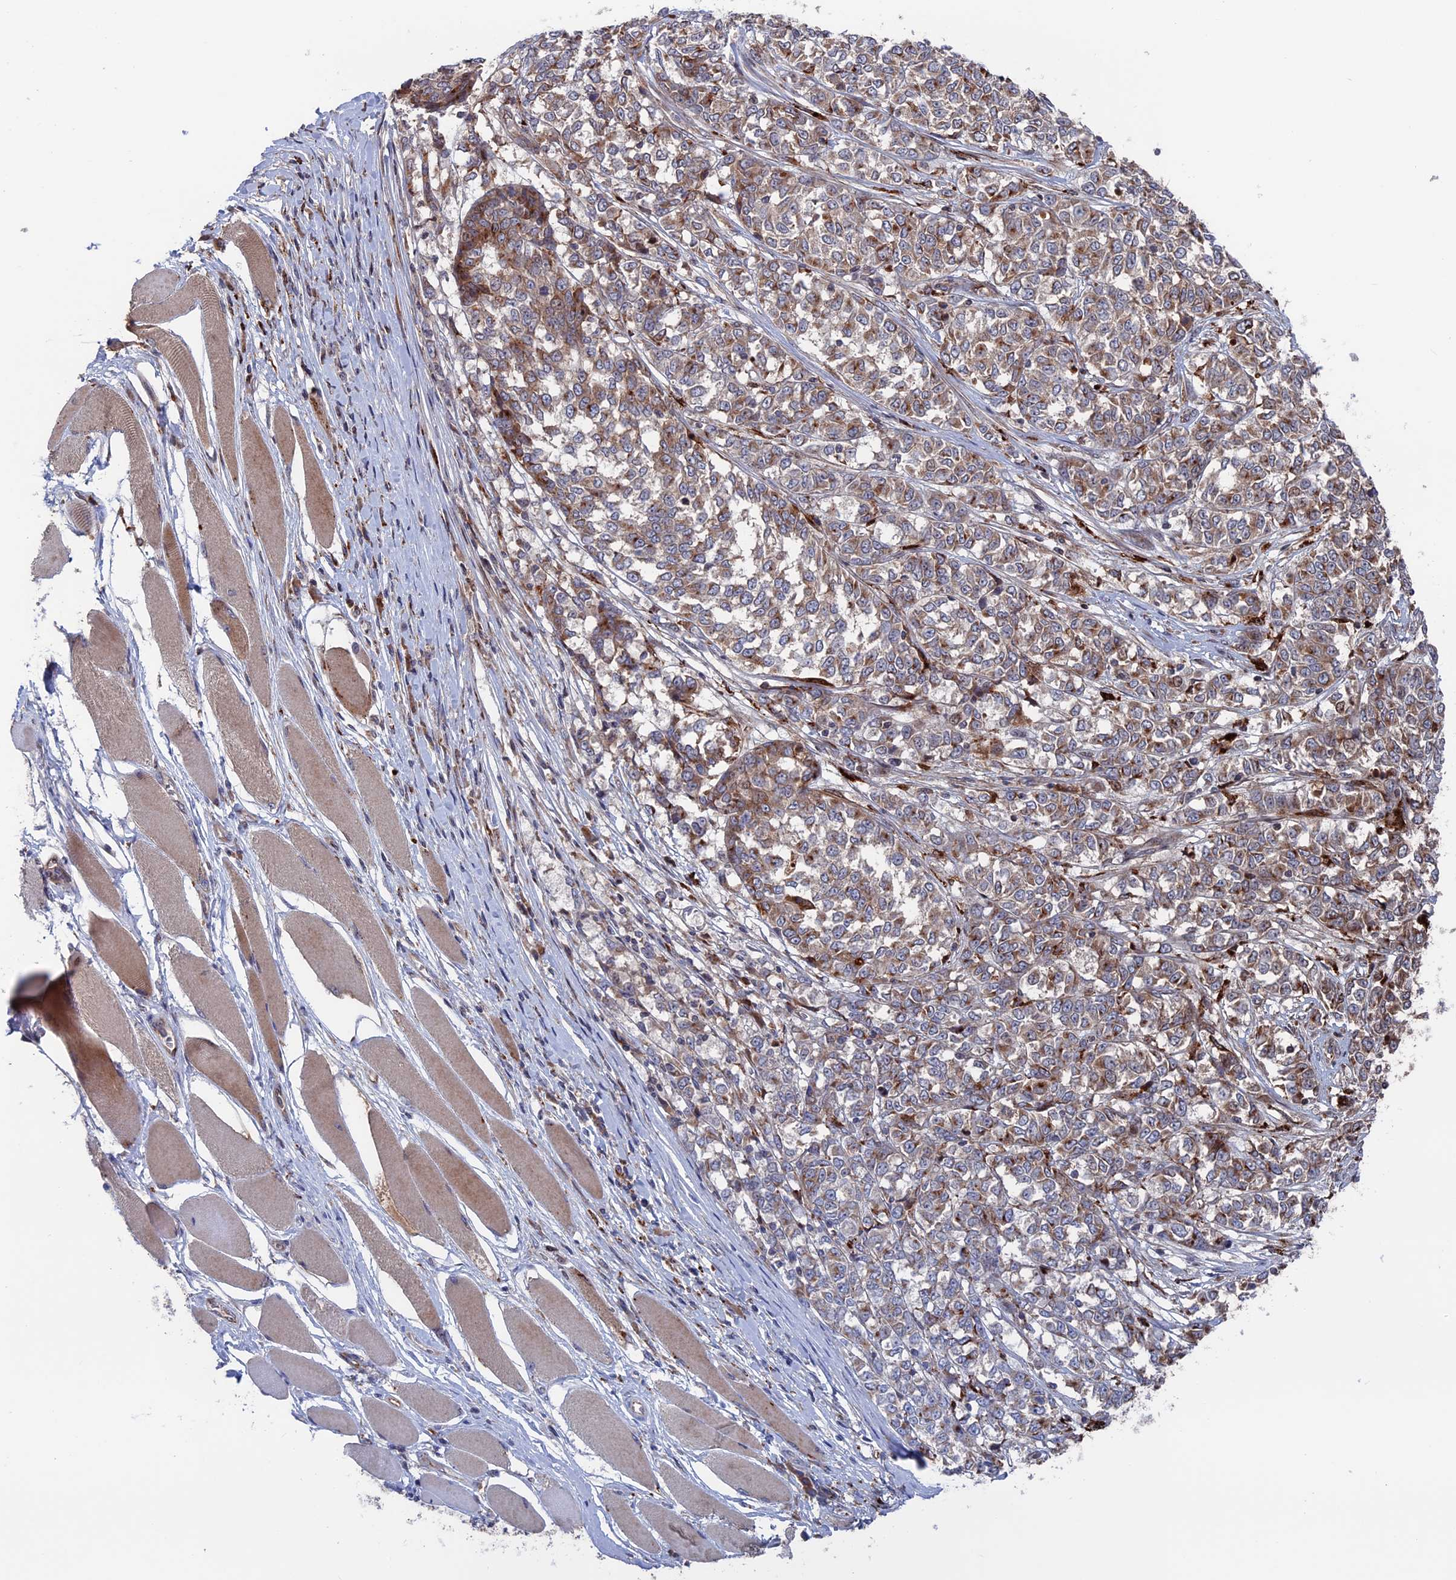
{"staining": {"intensity": "moderate", "quantity": "25%-75%", "location": "cytoplasmic/membranous"}, "tissue": "melanoma", "cell_type": "Tumor cells", "image_type": "cancer", "snomed": [{"axis": "morphology", "description": "Malignant melanoma, NOS"}, {"axis": "topography", "description": "Skin"}], "caption": "The image demonstrates immunohistochemical staining of malignant melanoma. There is moderate cytoplasmic/membranous expression is present in about 25%-75% of tumor cells. (DAB (3,3'-diaminobenzidine) IHC, brown staining for protein, blue staining for nuclei).", "gene": "PLA2G15", "patient": {"sex": "female", "age": 72}}